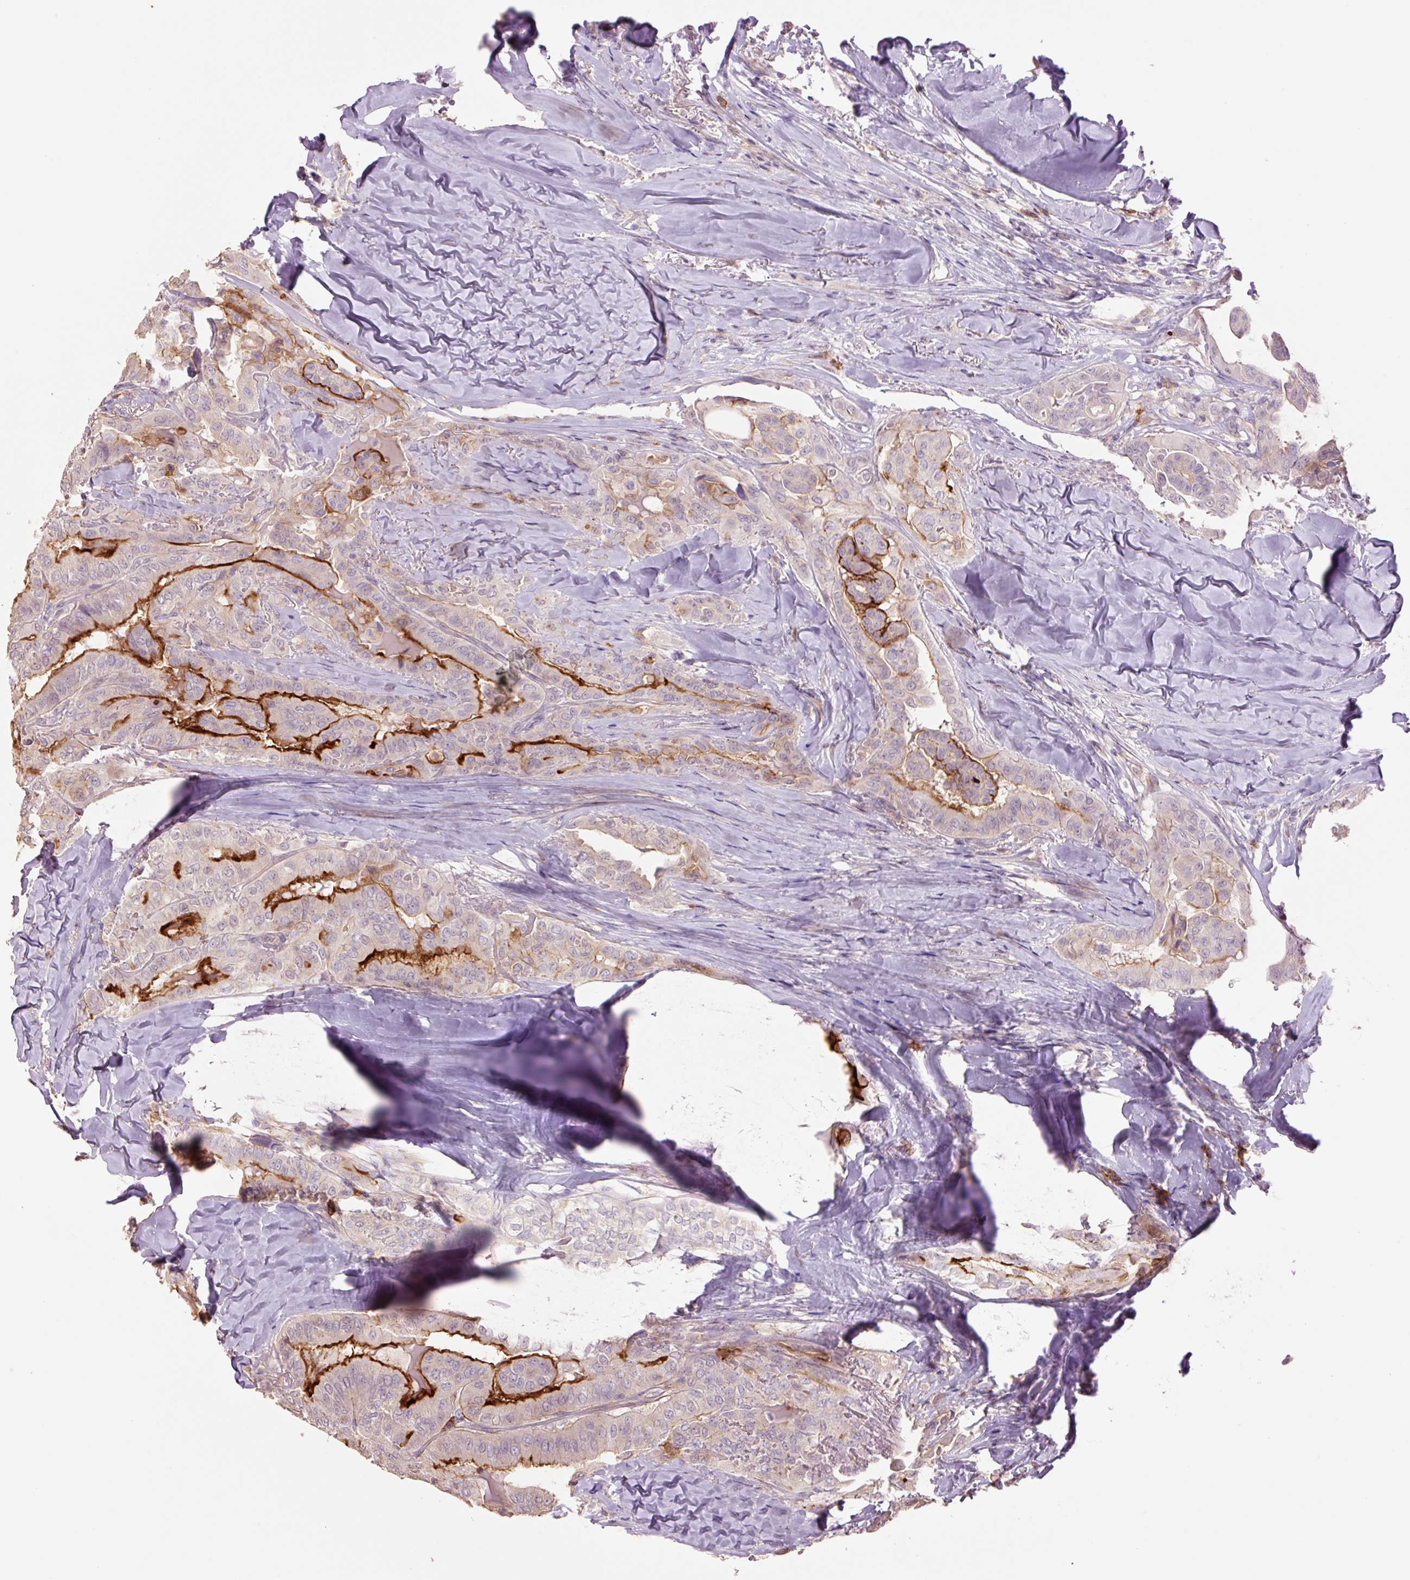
{"staining": {"intensity": "strong", "quantity": "25%-75%", "location": "cytoplasmic/membranous"}, "tissue": "thyroid cancer", "cell_type": "Tumor cells", "image_type": "cancer", "snomed": [{"axis": "morphology", "description": "Papillary adenocarcinoma, NOS"}, {"axis": "topography", "description": "Thyroid gland"}], "caption": "Immunohistochemistry (IHC) micrograph of neoplastic tissue: thyroid cancer (papillary adenocarcinoma) stained using immunohistochemistry exhibits high levels of strong protein expression localized specifically in the cytoplasmic/membranous of tumor cells, appearing as a cytoplasmic/membranous brown color.", "gene": "SLC1A4", "patient": {"sex": "female", "age": 68}}